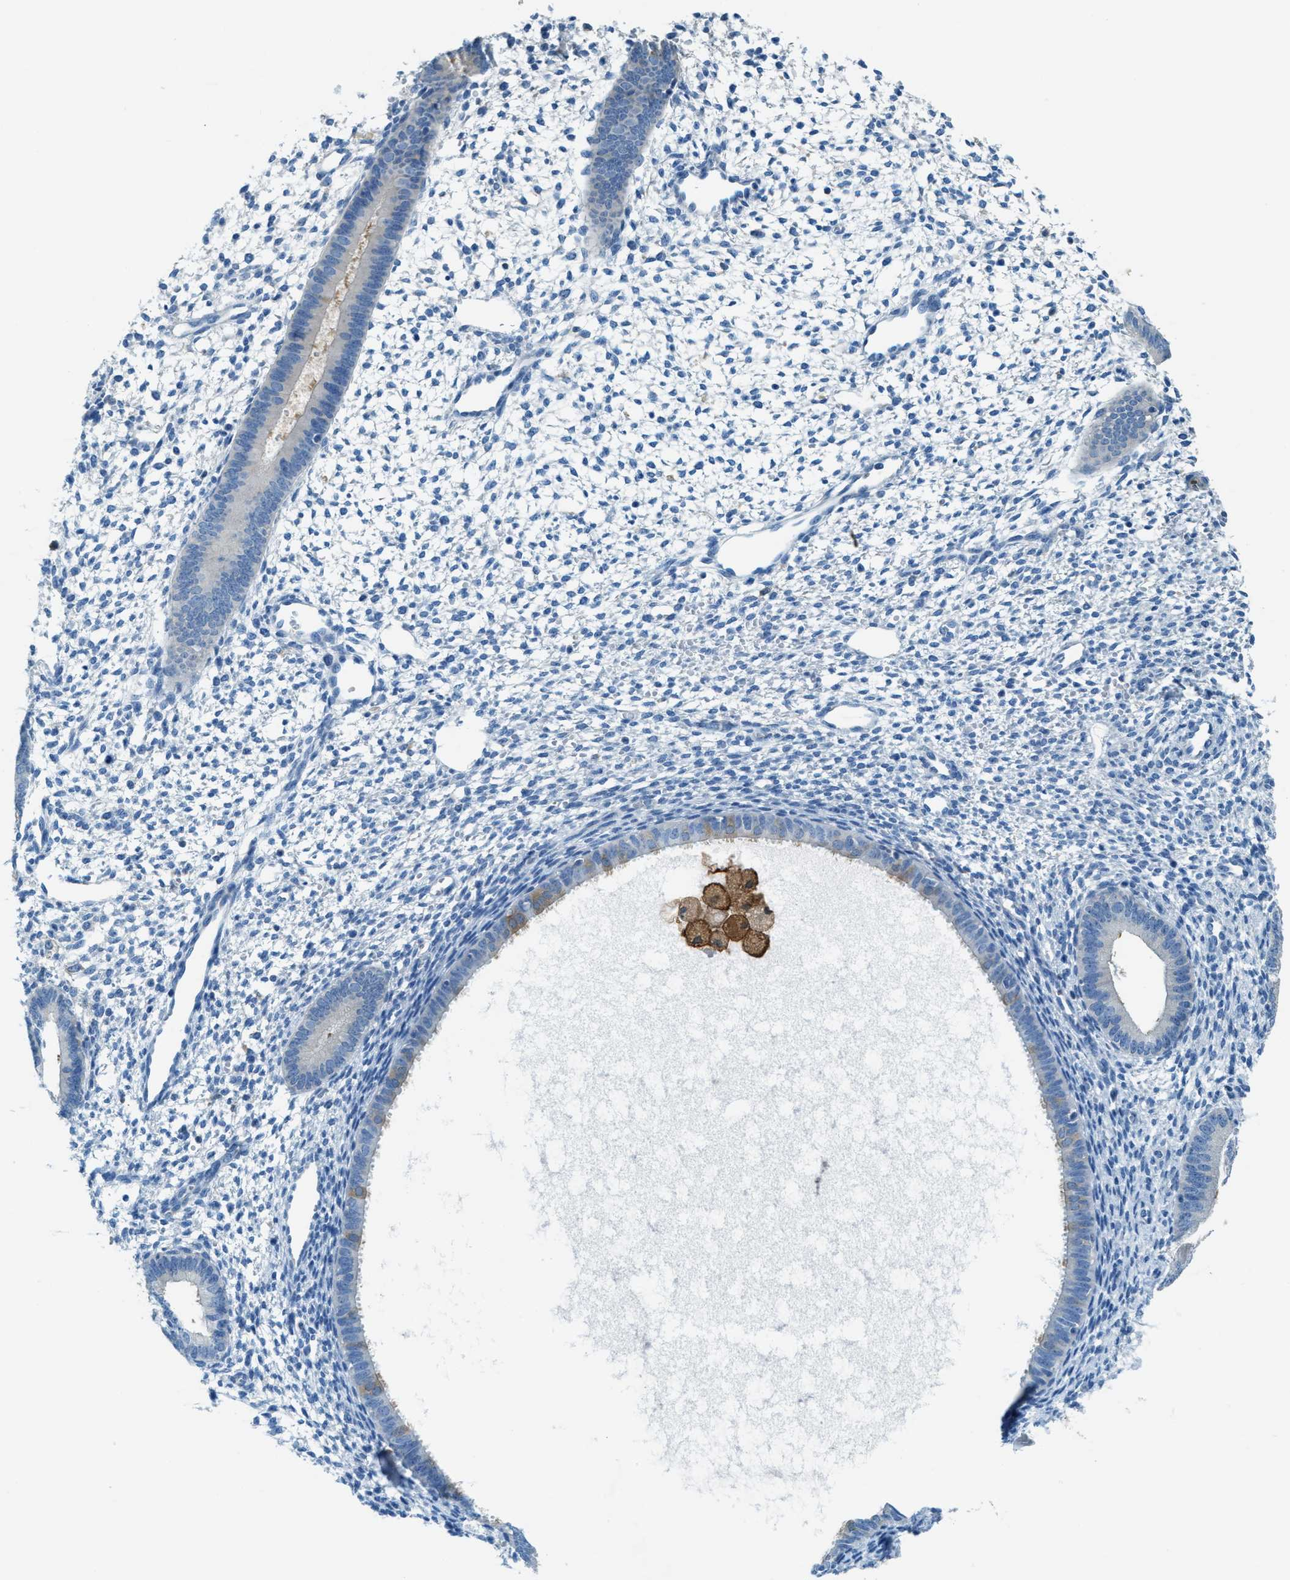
{"staining": {"intensity": "negative", "quantity": "none", "location": "none"}, "tissue": "endometrium", "cell_type": "Cells in endometrial stroma", "image_type": "normal", "snomed": [{"axis": "morphology", "description": "Normal tissue, NOS"}, {"axis": "topography", "description": "Endometrium"}], "caption": "High magnification brightfield microscopy of benign endometrium stained with DAB (brown) and counterstained with hematoxylin (blue): cells in endometrial stroma show no significant positivity. Brightfield microscopy of immunohistochemistry (IHC) stained with DAB (3,3'-diaminobenzidine) (brown) and hematoxylin (blue), captured at high magnification.", "gene": "MATCAP2", "patient": {"sex": "female", "age": 46}}